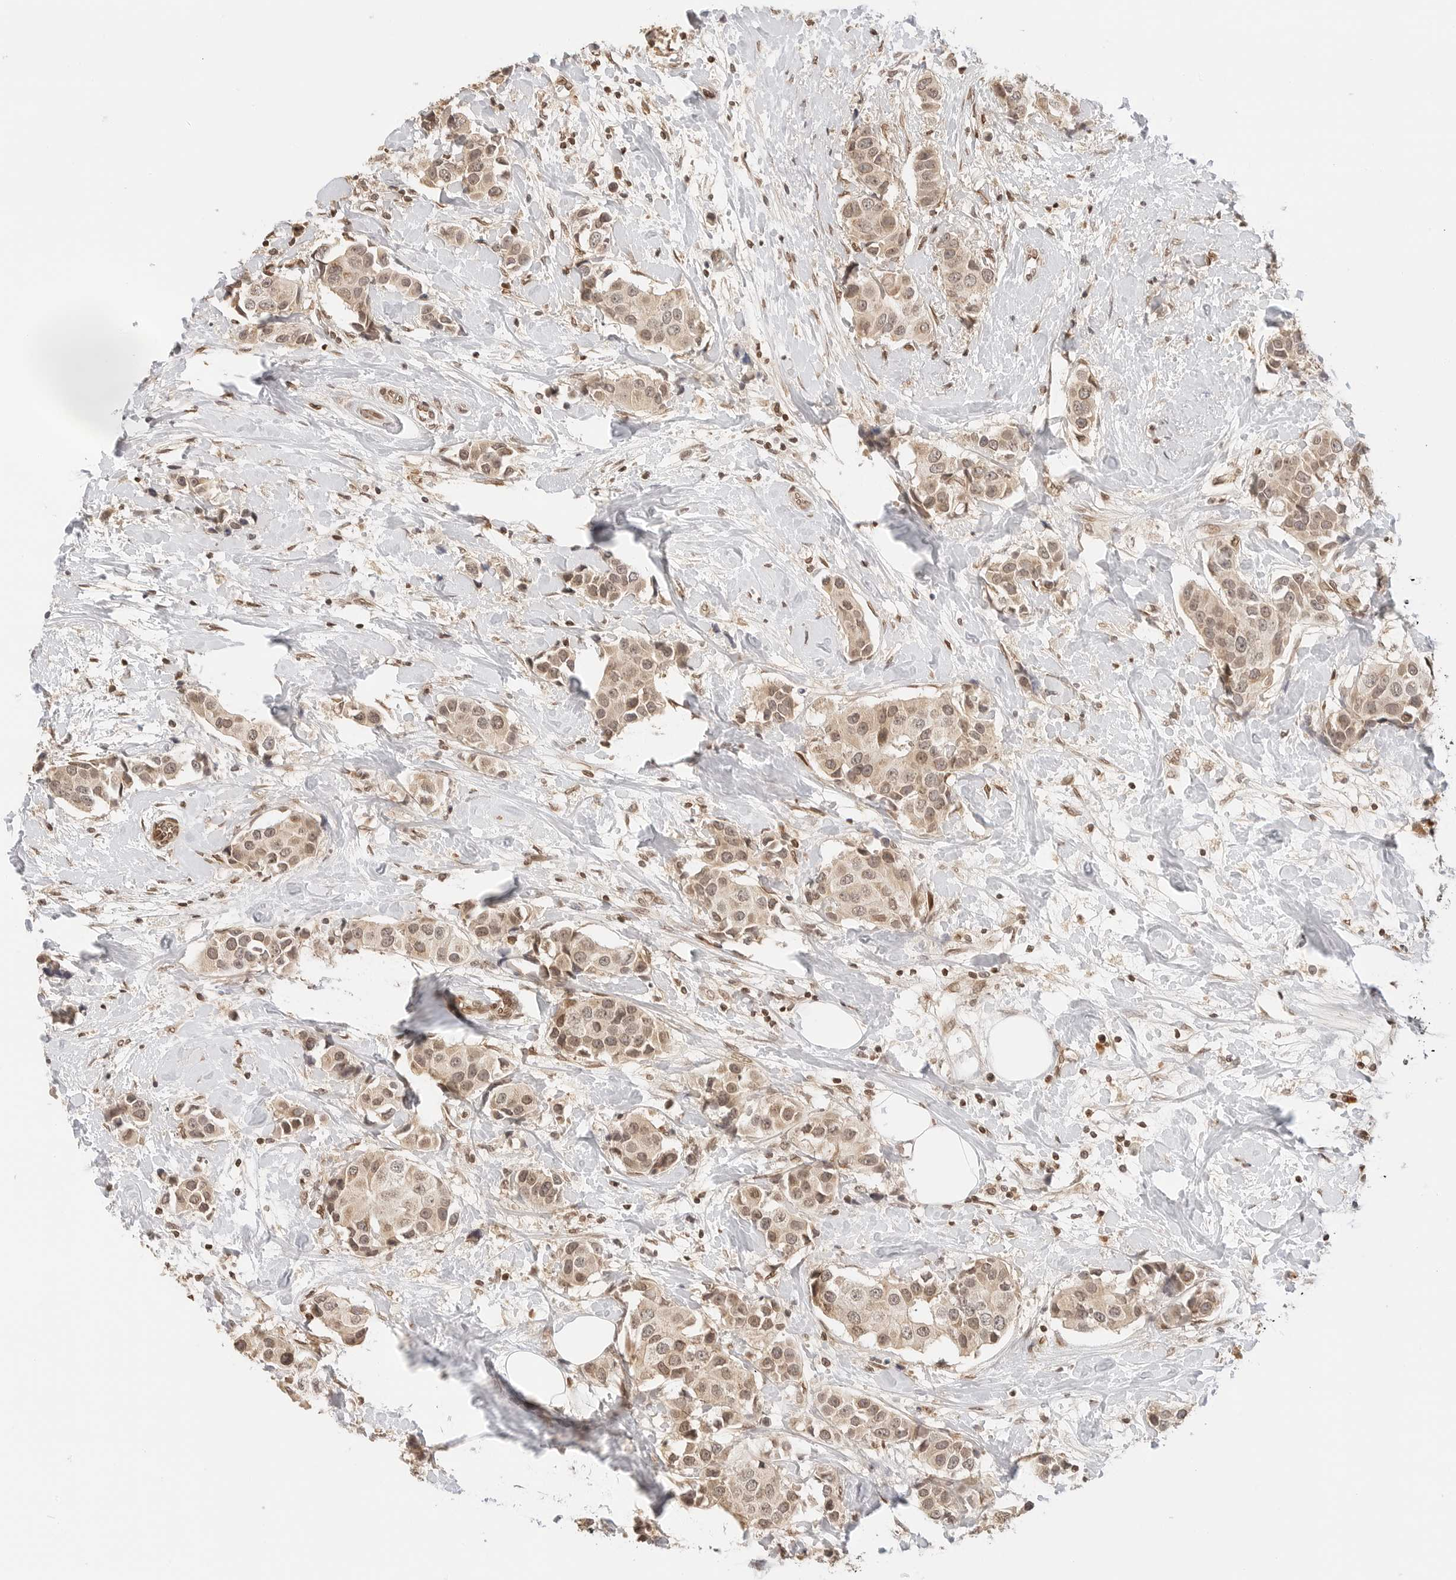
{"staining": {"intensity": "moderate", "quantity": ">75%", "location": "cytoplasmic/membranous,nuclear"}, "tissue": "breast cancer", "cell_type": "Tumor cells", "image_type": "cancer", "snomed": [{"axis": "morphology", "description": "Normal tissue, NOS"}, {"axis": "morphology", "description": "Duct carcinoma"}, {"axis": "topography", "description": "Breast"}], "caption": "A micrograph of human breast cancer stained for a protein reveals moderate cytoplasmic/membranous and nuclear brown staining in tumor cells.", "gene": "POLH", "patient": {"sex": "female", "age": 39}}